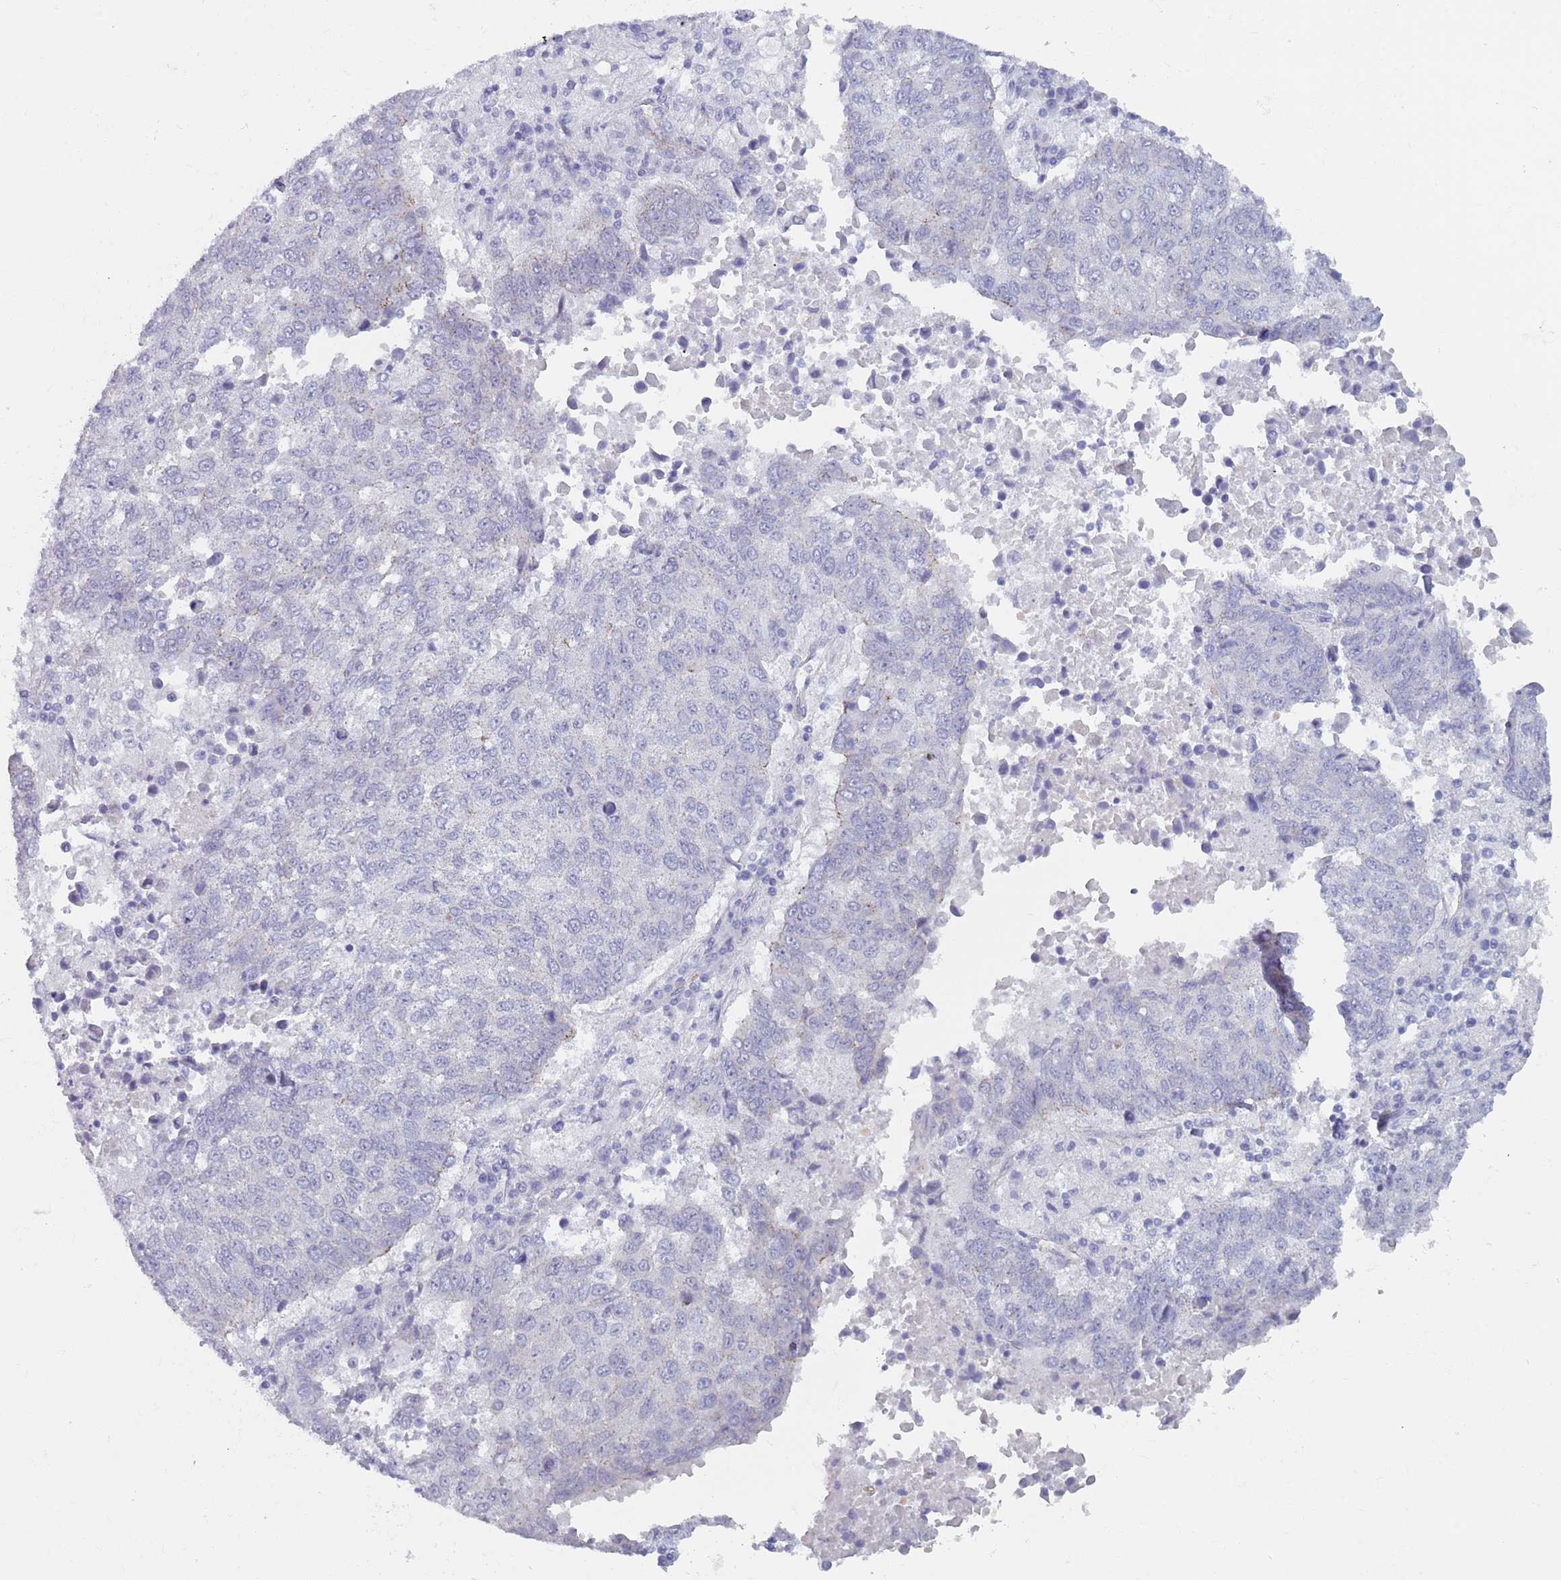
{"staining": {"intensity": "negative", "quantity": "none", "location": "none"}, "tissue": "lung cancer", "cell_type": "Tumor cells", "image_type": "cancer", "snomed": [{"axis": "morphology", "description": "Squamous cell carcinoma, NOS"}, {"axis": "topography", "description": "Lung"}], "caption": "There is no significant positivity in tumor cells of squamous cell carcinoma (lung).", "gene": "OR5A2", "patient": {"sex": "male", "age": 73}}